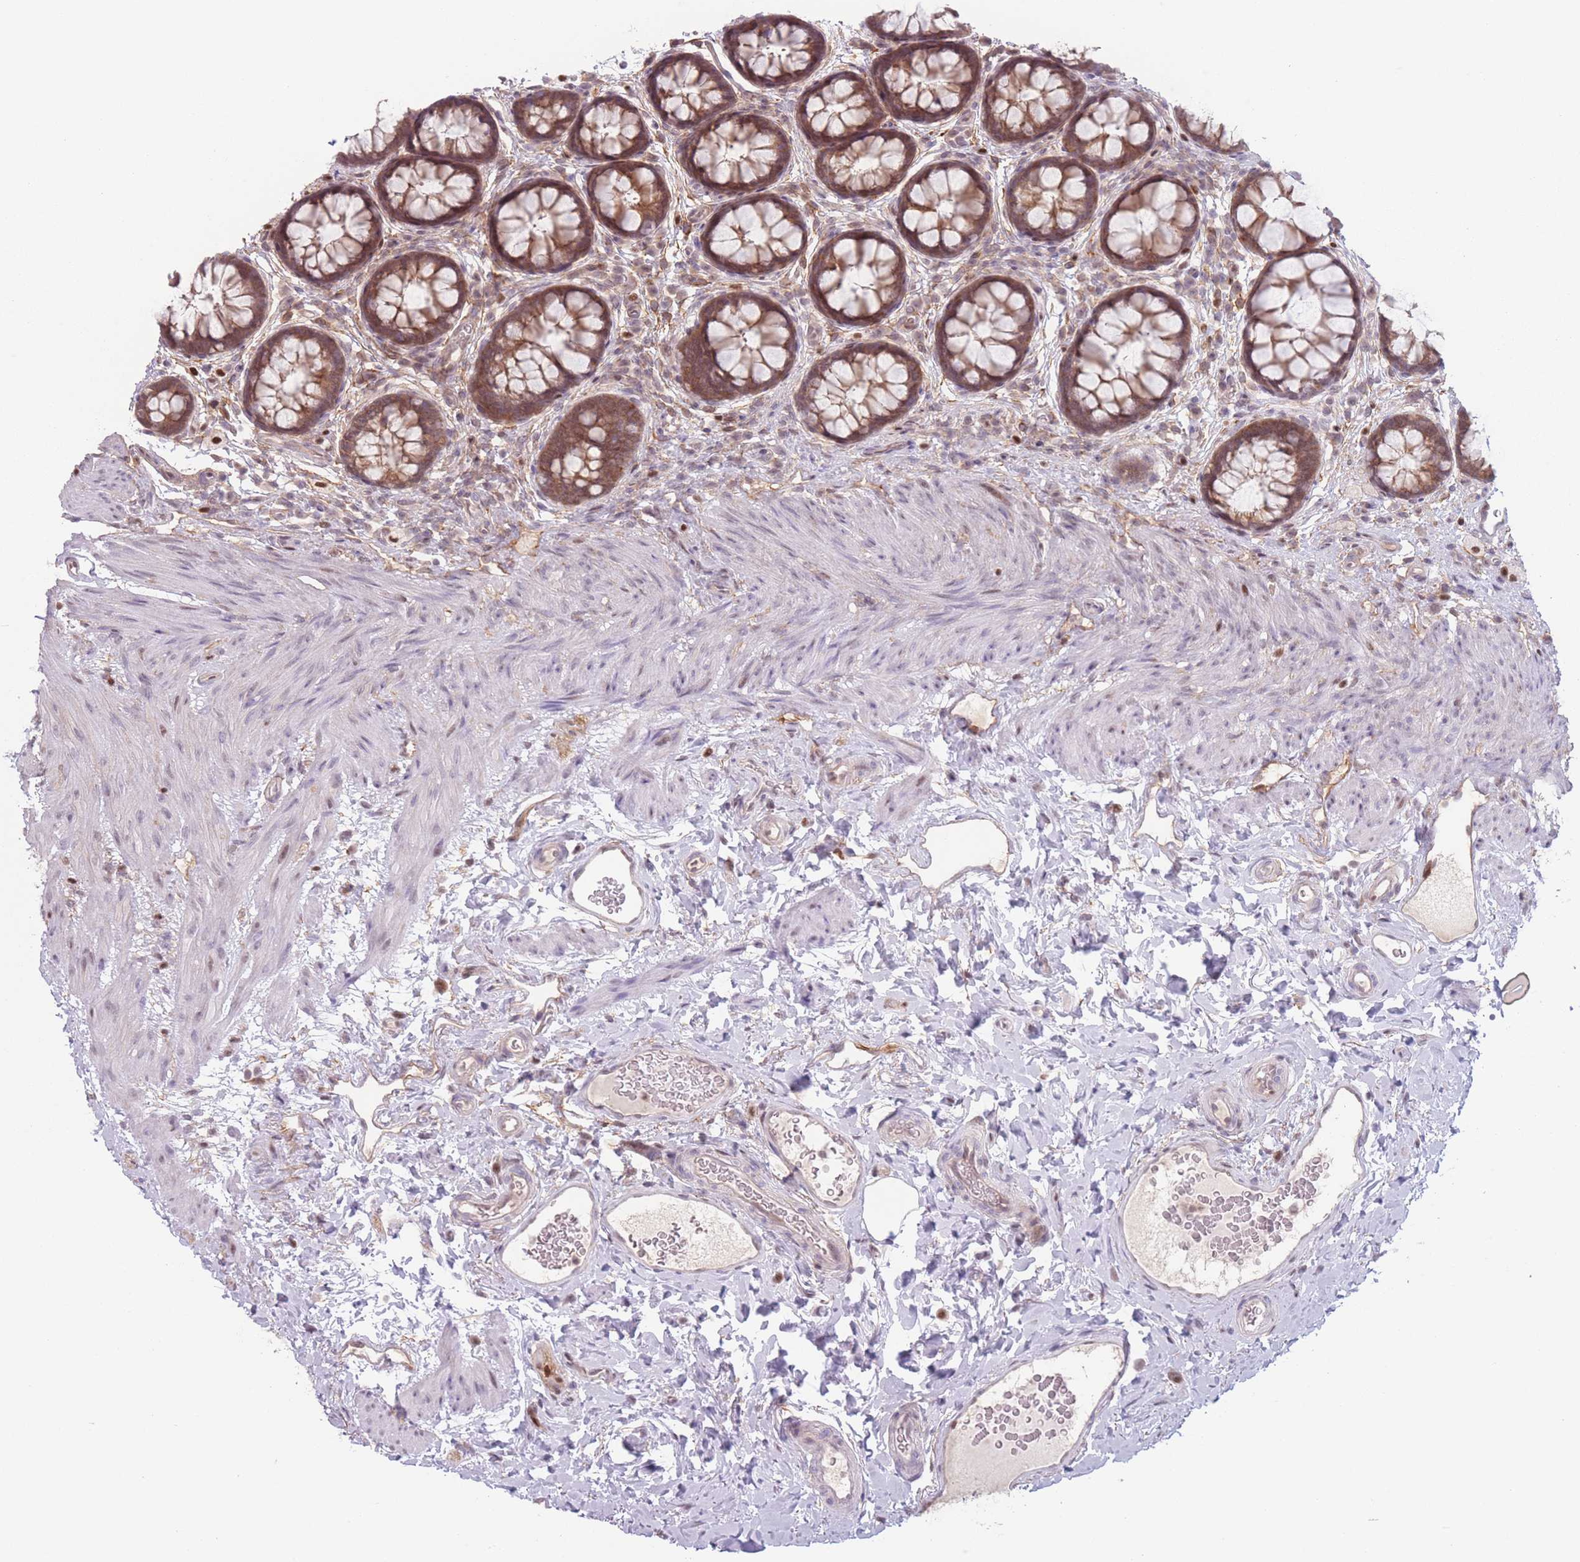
{"staining": {"intensity": "moderate", "quantity": ">75%", "location": "cytoplasmic/membranous"}, "tissue": "rectum", "cell_type": "Glandular cells", "image_type": "normal", "snomed": [{"axis": "morphology", "description": "Normal tissue, NOS"}, {"axis": "topography", "description": "Rectum"}, {"axis": "topography", "description": "Peripheral nerve tissue"}], "caption": "Protein staining displays moderate cytoplasmic/membranous staining in about >75% of glandular cells in unremarkable rectum.", "gene": "ENSG00000267179", "patient": {"sex": "female", "age": 69}}